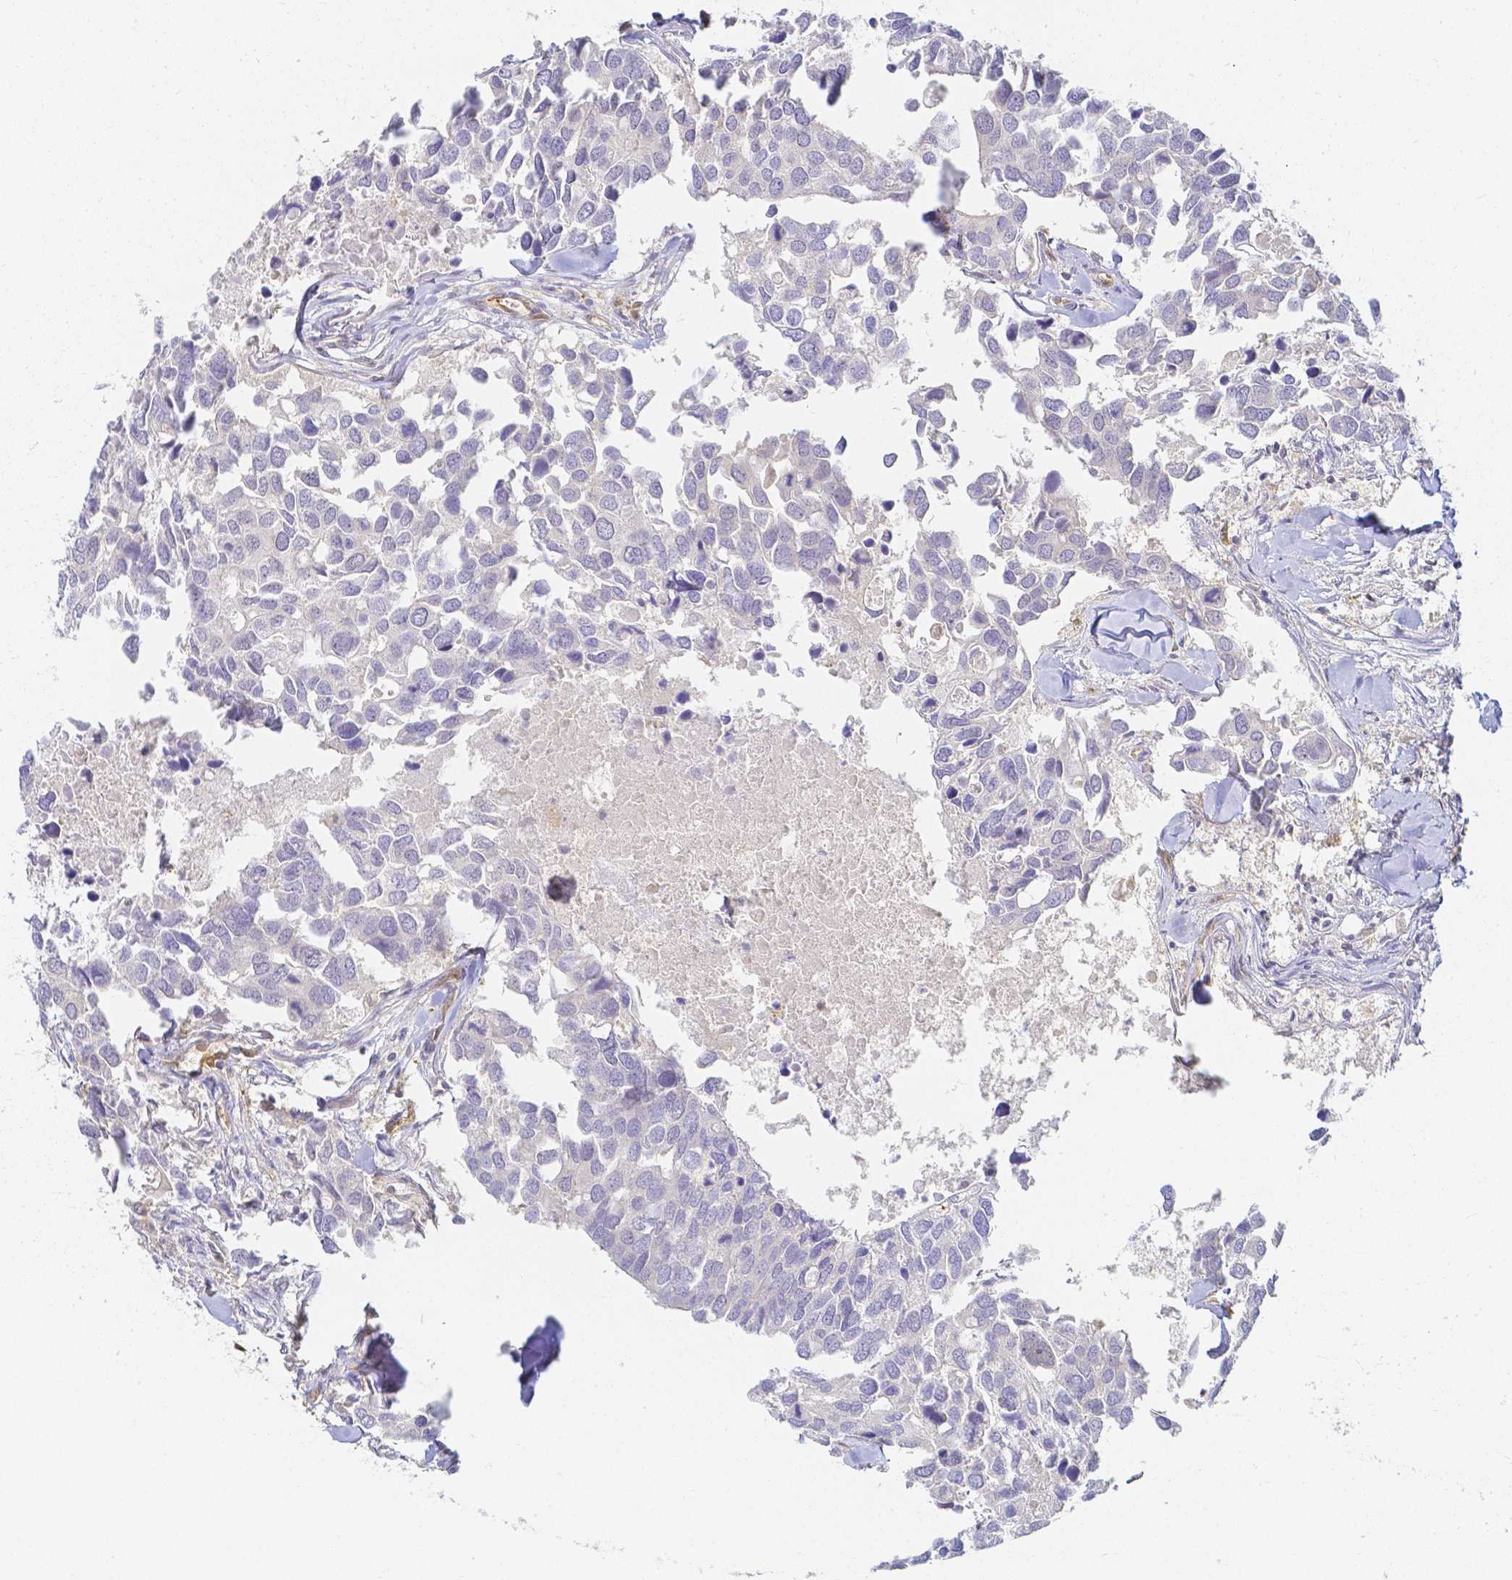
{"staining": {"intensity": "negative", "quantity": "none", "location": "none"}, "tissue": "breast cancer", "cell_type": "Tumor cells", "image_type": "cancer", "snomed": [{"axis": "morphology", "description": "Duct carcinoma"}, {"axis": "topography", "description": "Breast"}], "caption": "High magnification brightfield microscopy of breast cancer (invasive ductal carcinoma) stained with DAB (brown) and counterstained with hematoxylin (blue): tumor cells show no significant positivity.", "gene": "KCNH1", "patient": {"sex": "female", "age": 83}}